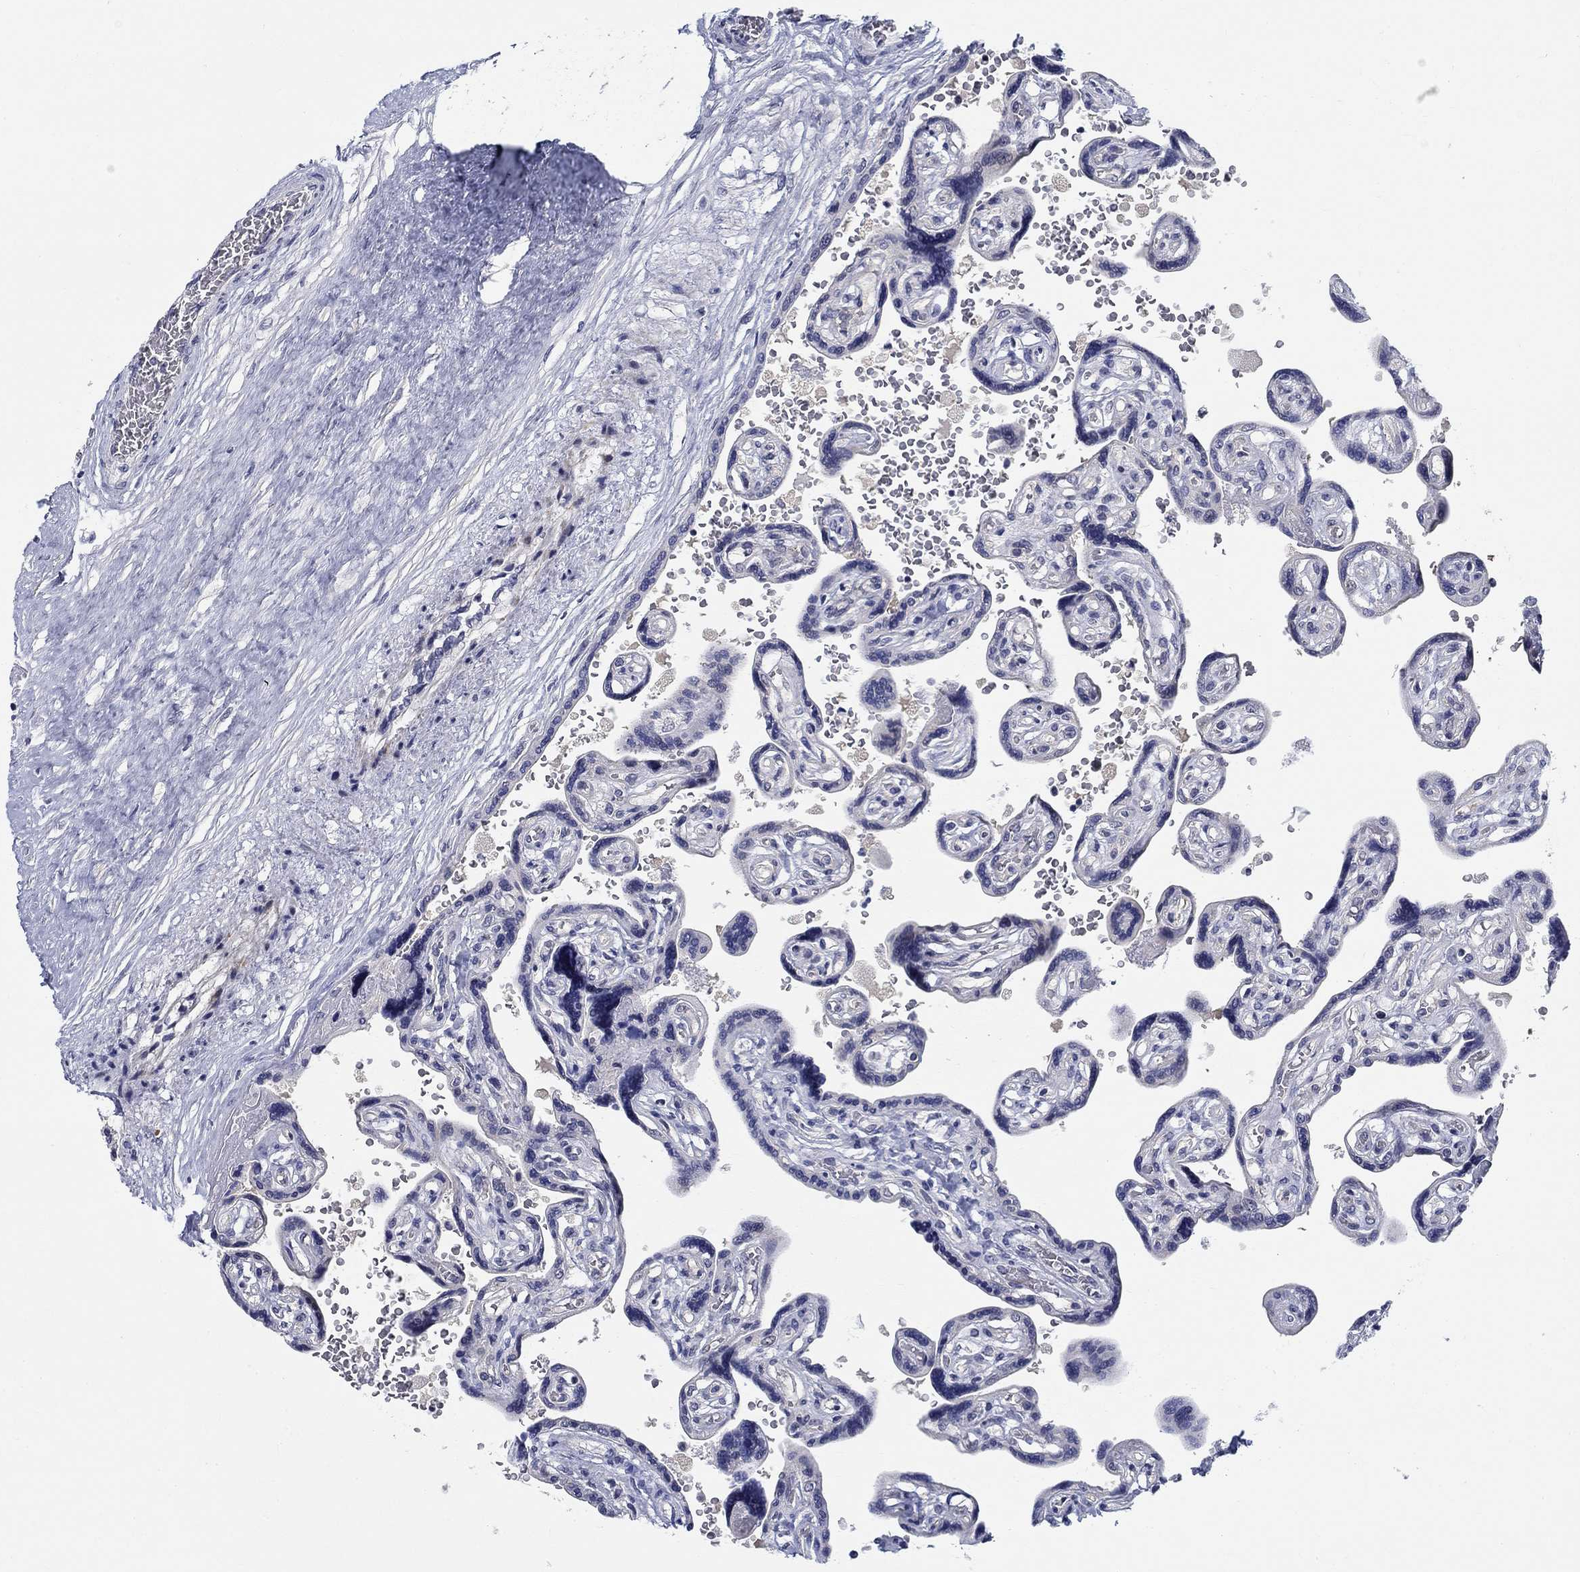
{"staining": {"intensity": "negative", "quantity": "none", "location": "none"}, "tissue": "placenta", "cell_type": "Decidual cells", "image_type": "normal", "snomed": [{"axis": "morphology", "description": "Normal tissue, NOS"}, {"axis": "topography", "description": "Placenta"}], "caption": "This photomicrograph is of benign placenta stained with immunohistochemistry (IHC) to label a protein in brown with the nuclei are counter-stained blue. There is no staining in decidual cells. (Stains: DAB (3,3'-diaminobenzidine) immunohistochemistry (IHC) with hematoxylin counter stain, Microscopy: brightfield microscopy at high magnification).", "gene": "SMIM18", "patient": {"sex": "female", "age": 32}}